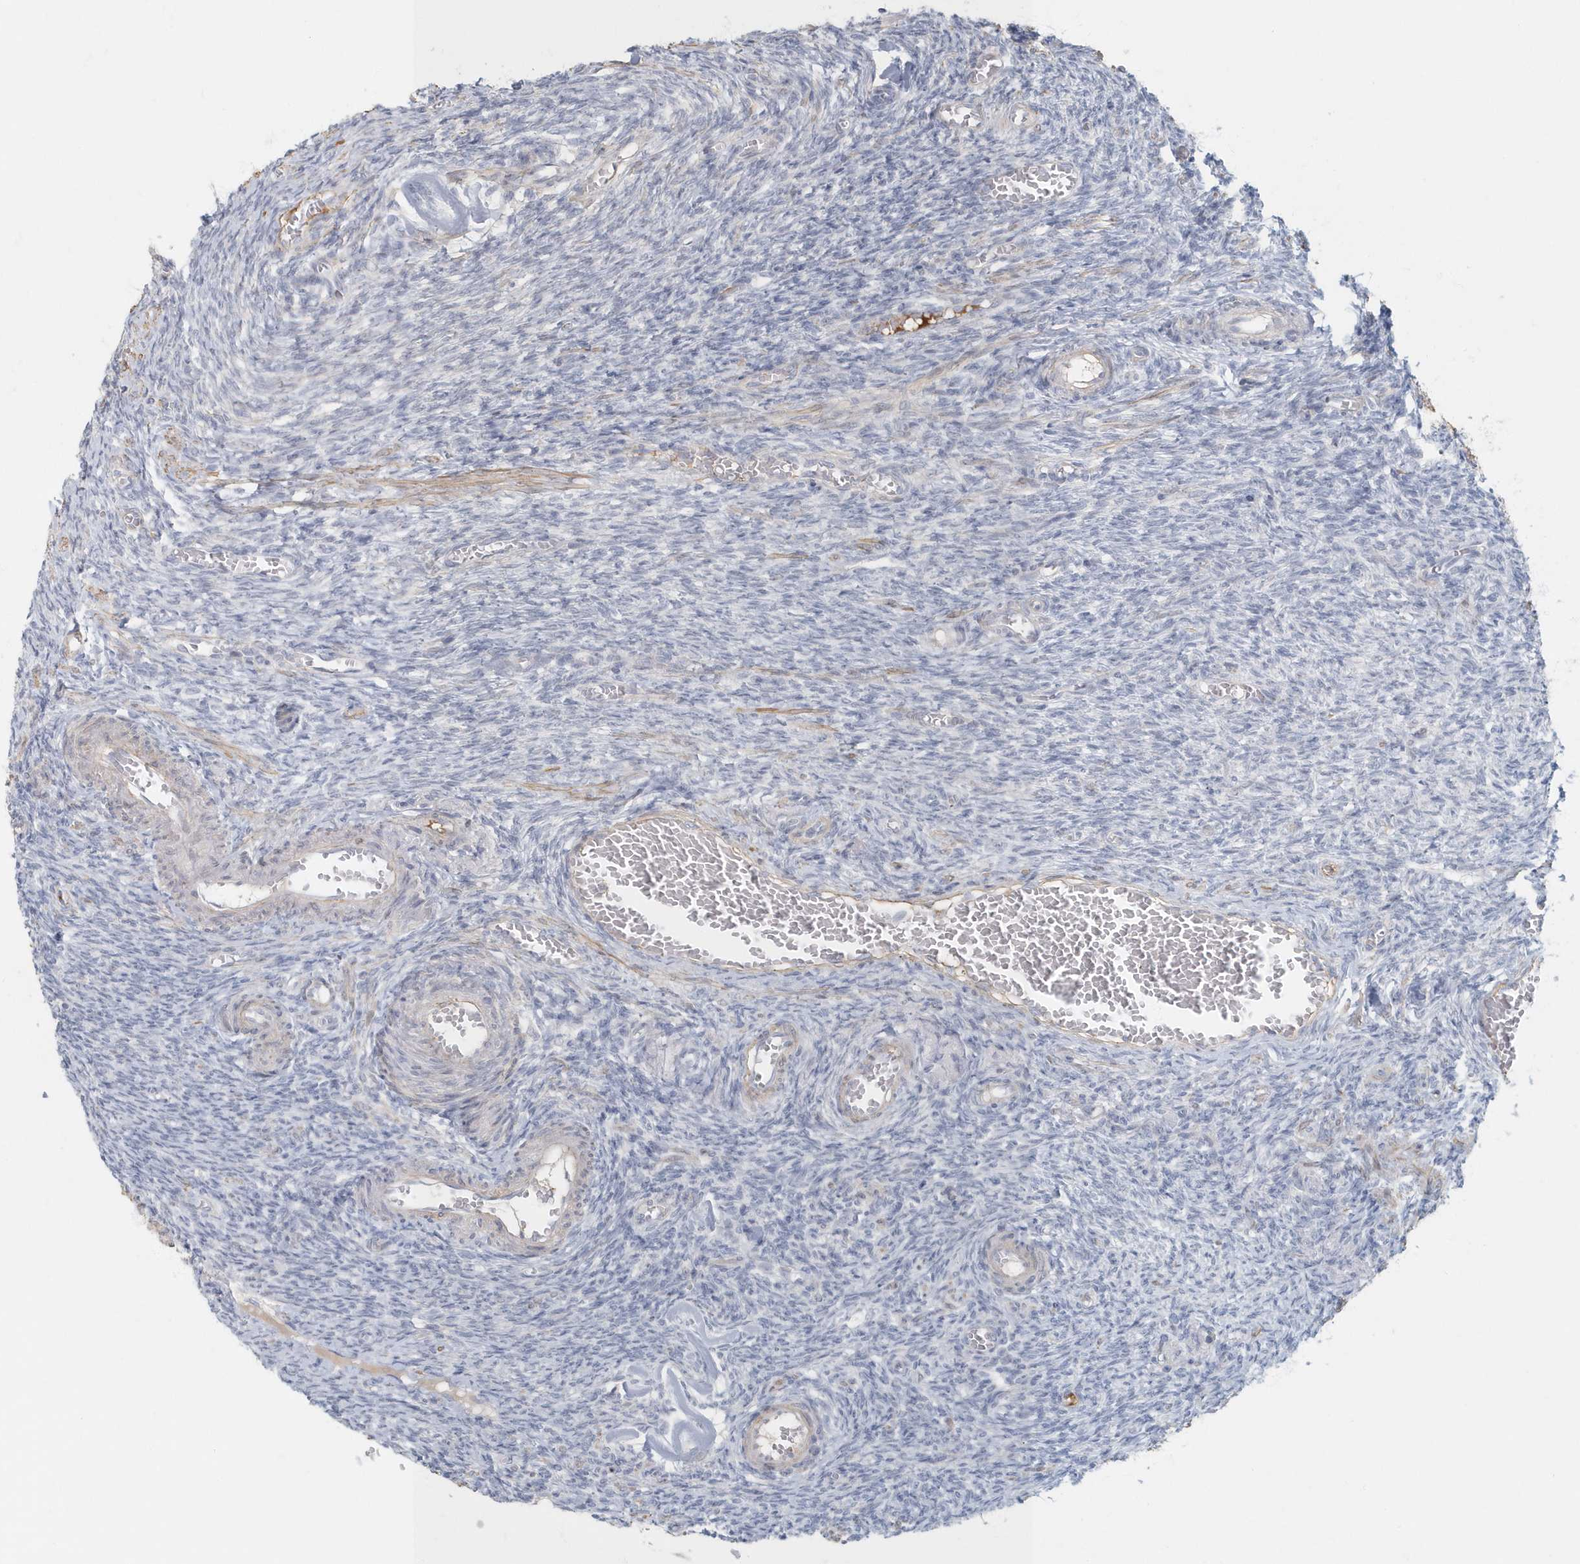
{"staining": {"intensity": "negative", "quantity": "none", "location": "none"}, "tissue": "ovary", "cell_type": "Follicle cells", "image_type": "normal", "snomed": [{"axis": "morphology", "description": "Normal tissue, NOS"}, {"axis": "topography", "description": "Ovary"}], "caption": "Immunohistochemistry (IHC) histopathology image of unremarkable ovary: ovary stained with DAB (3,3'-diaminobenzidine) demonstrates no significant protein staining in follicle cells.", "gene": "MYOT", "patient": {"sex": "female", "age": 27}}